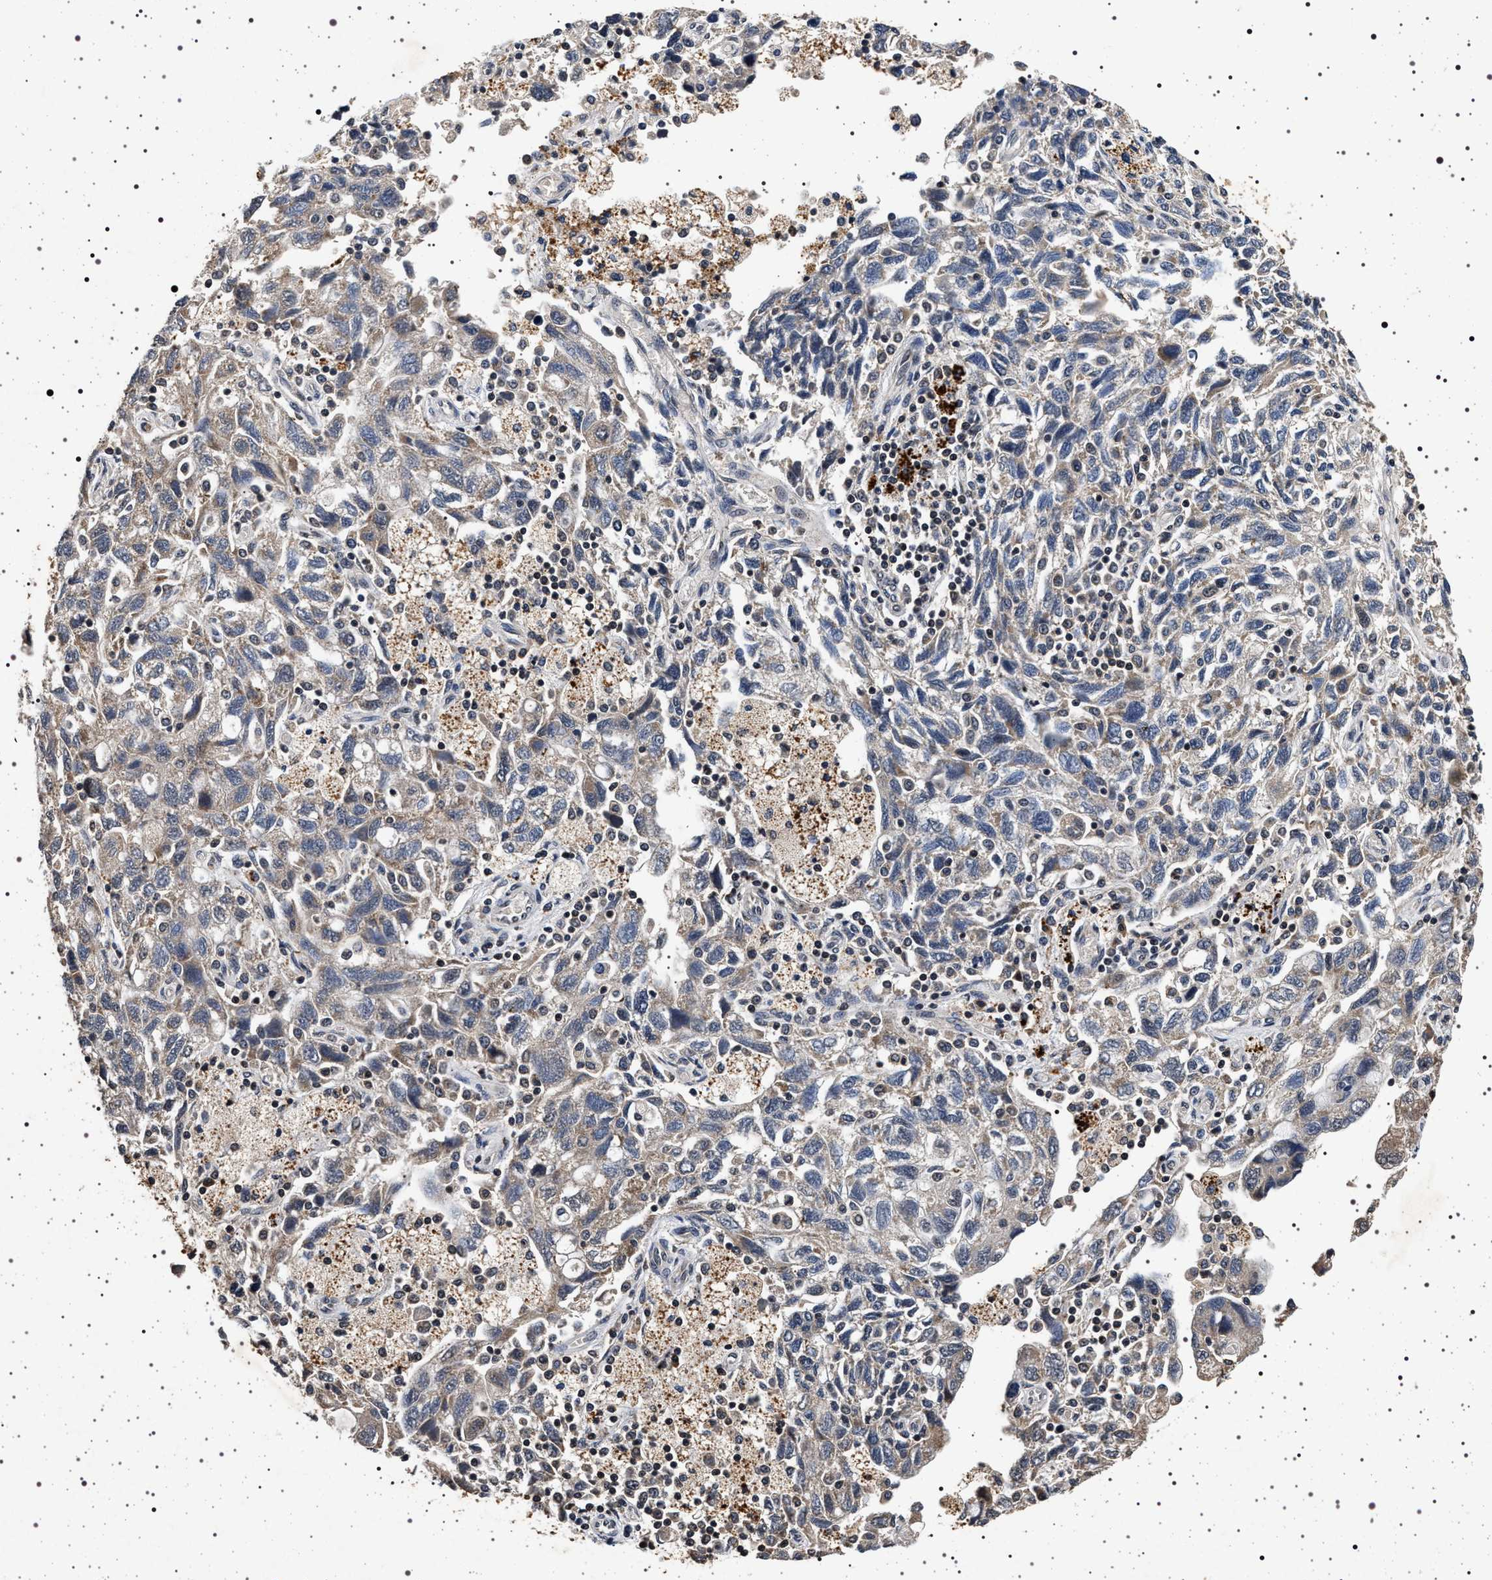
{"staining": {"intensity": "negative", "quantity": "none", "location": "none"}, "tissue": "ovarian cancer", "cell_type": "Tumor cells", "image_type": "cancer", "snomed": [{"axis": "morphology", "description": "Carcinoma, NOS"}, {"axis": "morphology", "description": "Cystadenocarcinoma, serous, NOS"}, {"axis": "topography", "description": "Ovary"}], "caption": "This is an immunohistochemistry (IHC) photomicrograph of ovarian cancer. There is no staining in tumor cells.", "gene": "CDKN1B", "patient": {"sex": "female", "age": 69}}